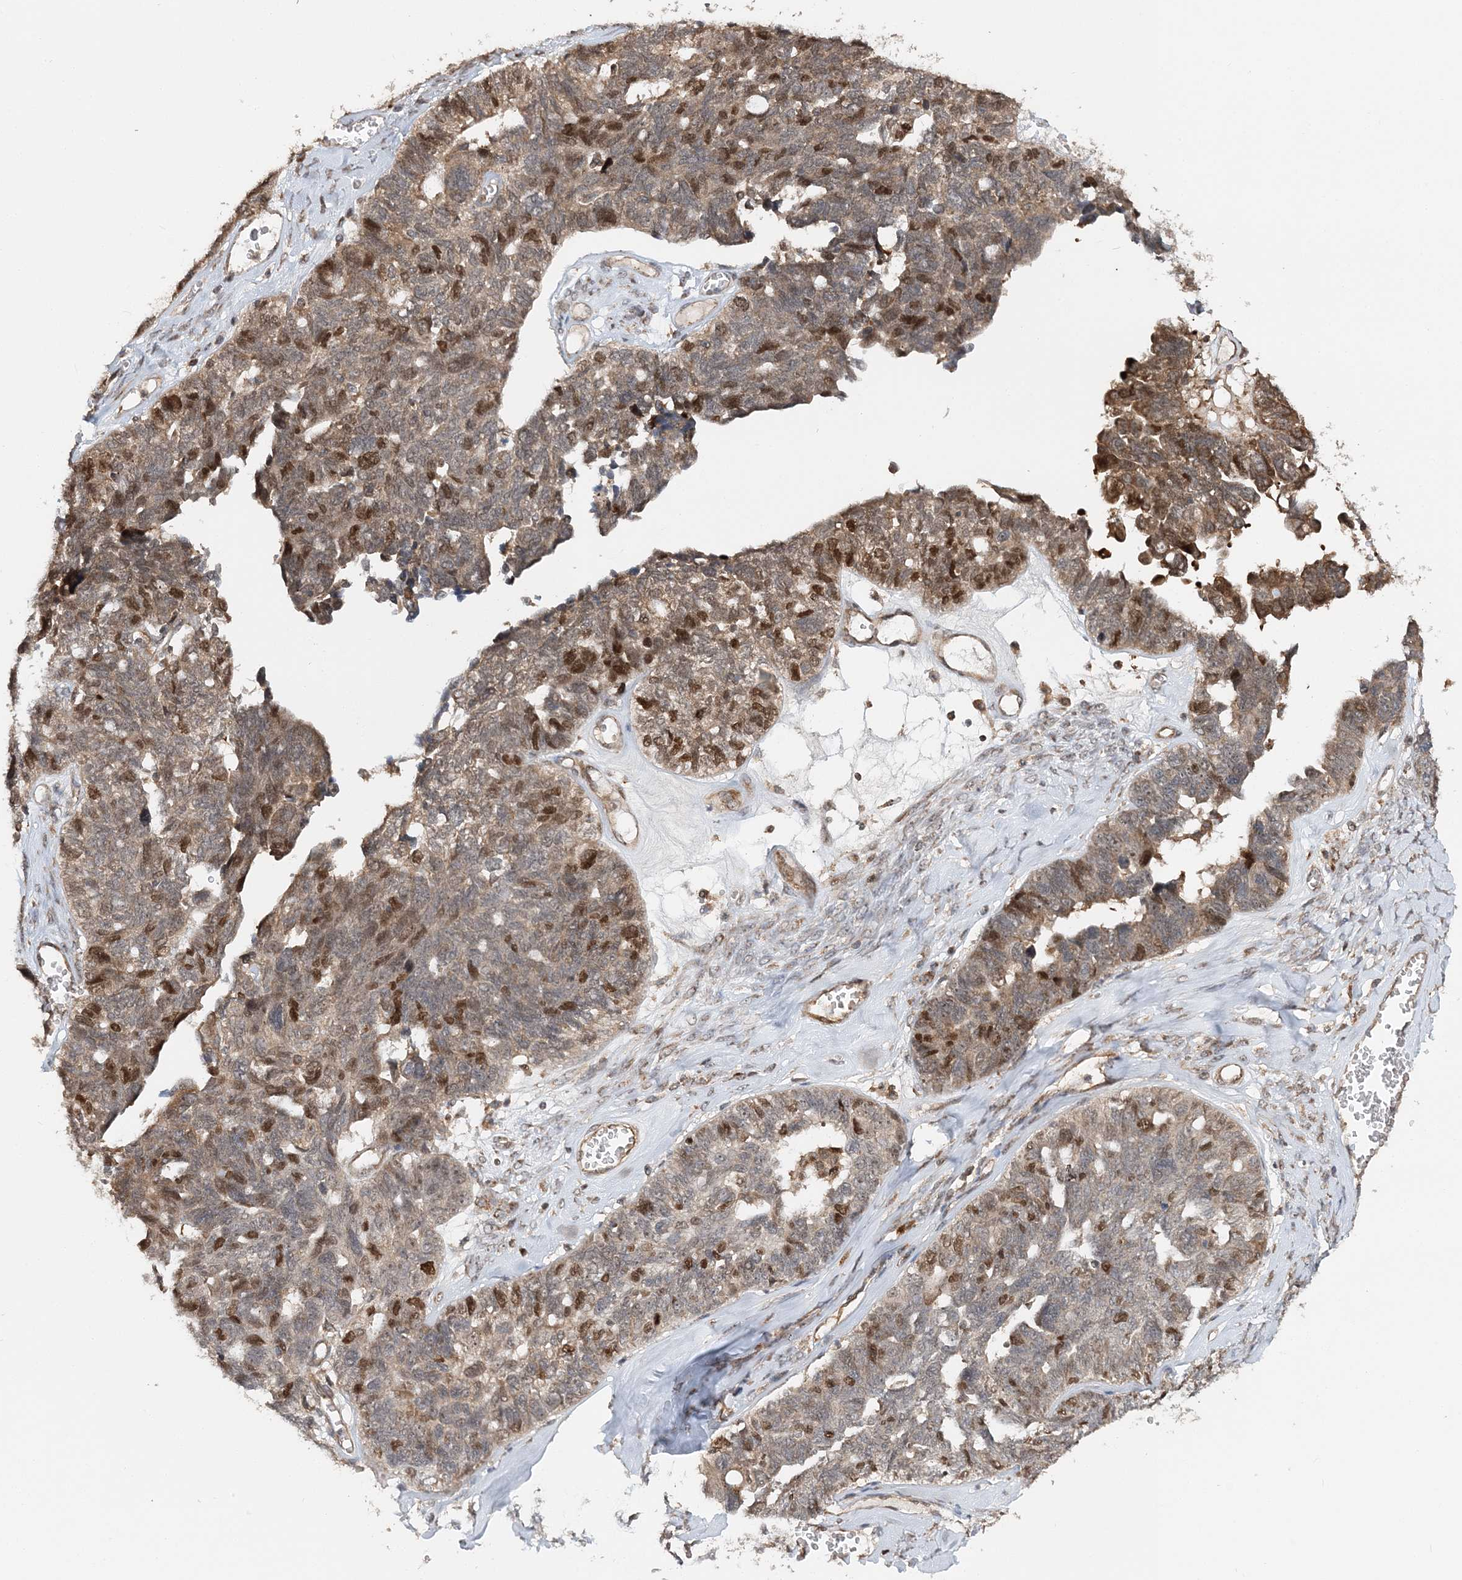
{"staining": {"intensity": "moderate", "quantity": "25%-75%", "location": "cytoplasmic/membranous,nuclear"}, "tissue": "ovarian cancer", "cell_type": "Tumor cells", "image_type": "cancer", "snomed": [{"axis": "morphology", "description": "Cystadenocarcinoma, serous, NOS"}, {"axis": "topography", "description": "Ovary"}], "caption": "A brown stain labels moderate cytoplasmic/membranous and nuclear expression of a protein in serous cystadenocarcinoma (ovarian) tumor cells.", "gene": "KIF4A", "patient": {"sex": "female", "age": 79}}